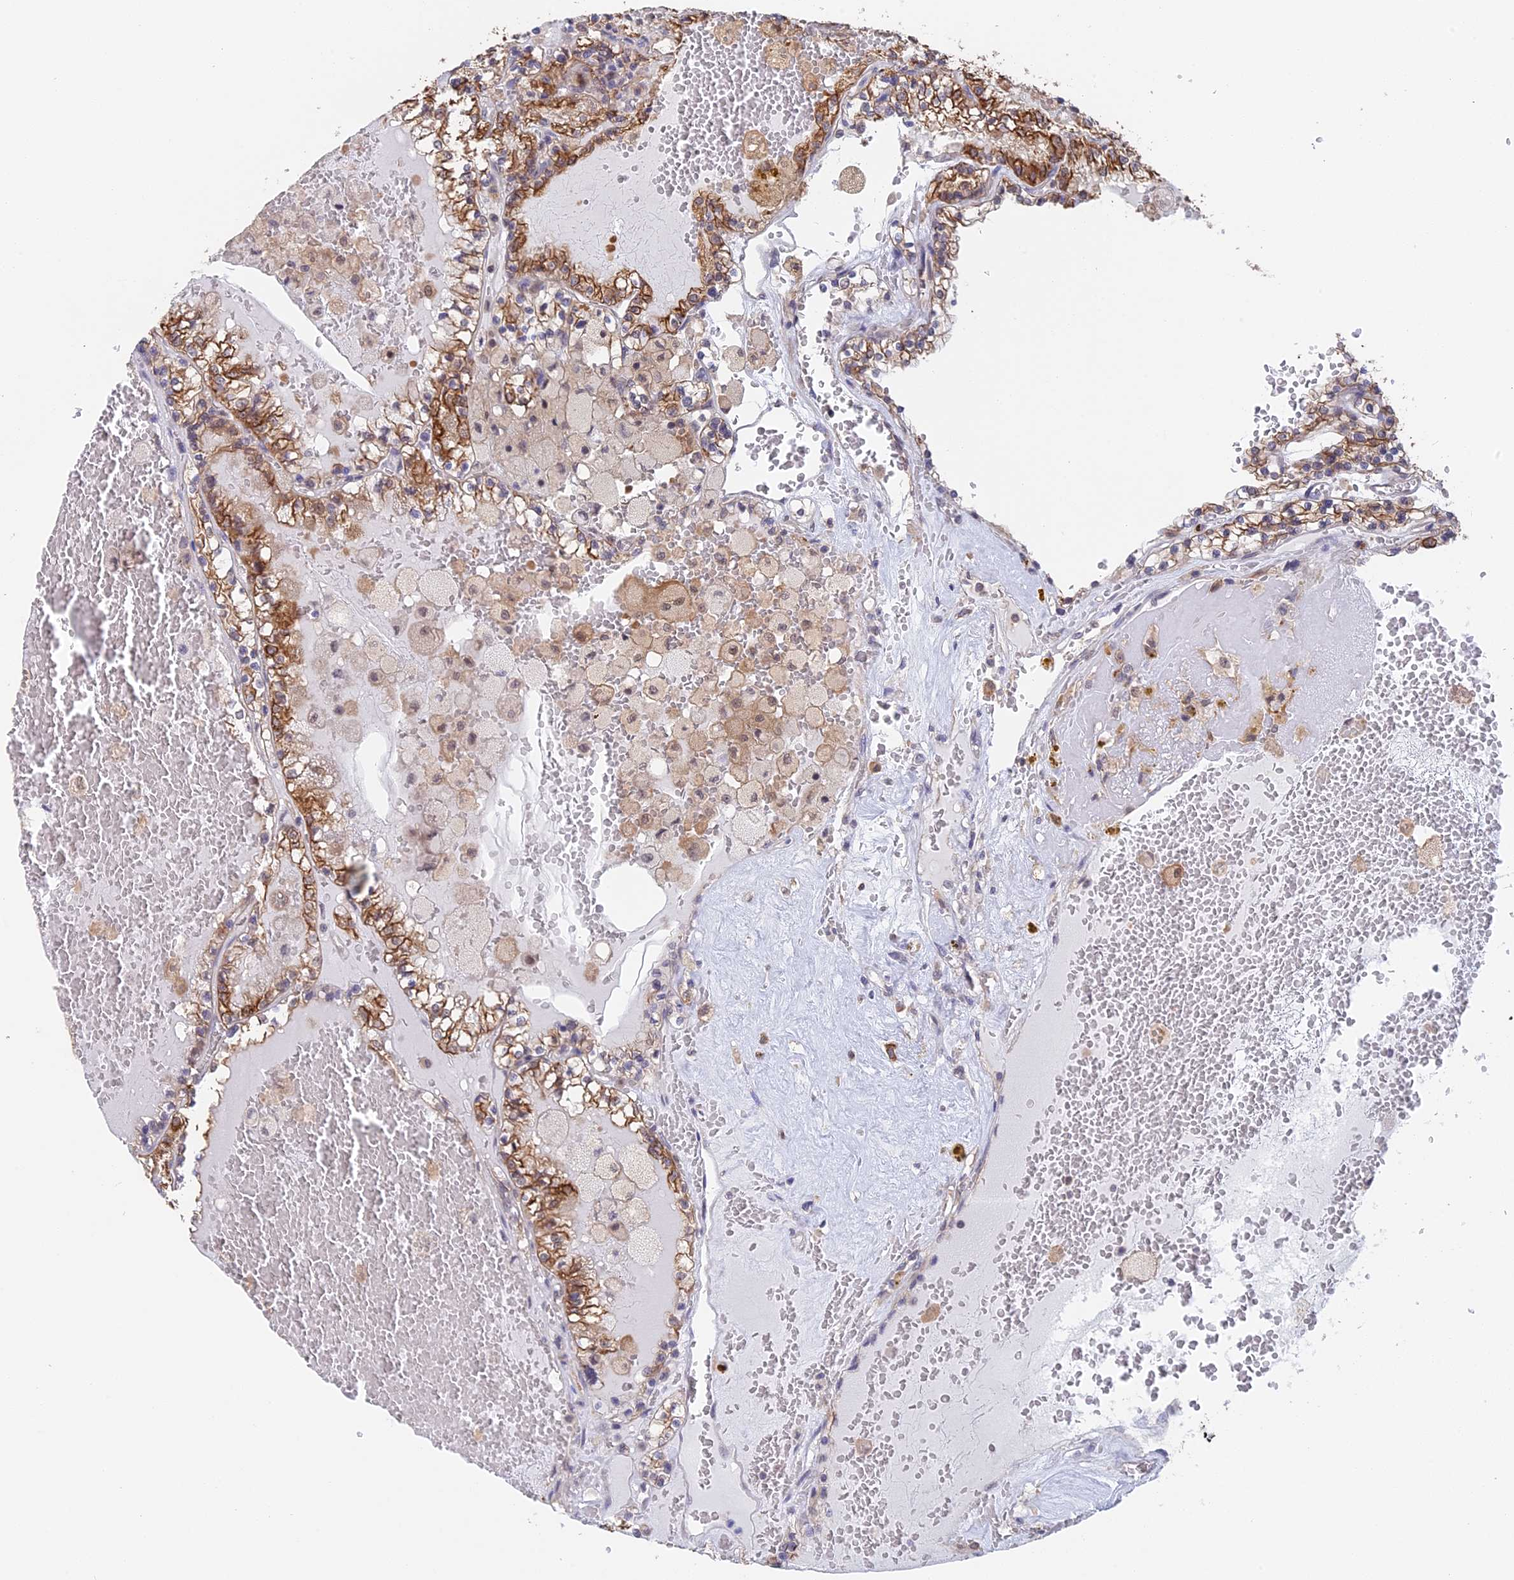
{"staining": {"intensity": "strong", "quantity": ">75%", "location": "cytoplasmic/membranous"}, "tissue": "renal cancer", "cell_type": "Tumor cells", "image_type": "cancer", "snomed": [{"axis": "morphology", "description": "Adenocarcinoma, NOS"}, {"axis": "topography", "description": "Kidney"}], "caption": "Approximately >75% of tumor cells in human renal cancer (adenocarcinoma) show strong cytoplasmic/membranous protein staining as visualized by brown immunohistochemical staining.", "gene": "STUB1", "patient": {"sex": "female", "age": 56}}